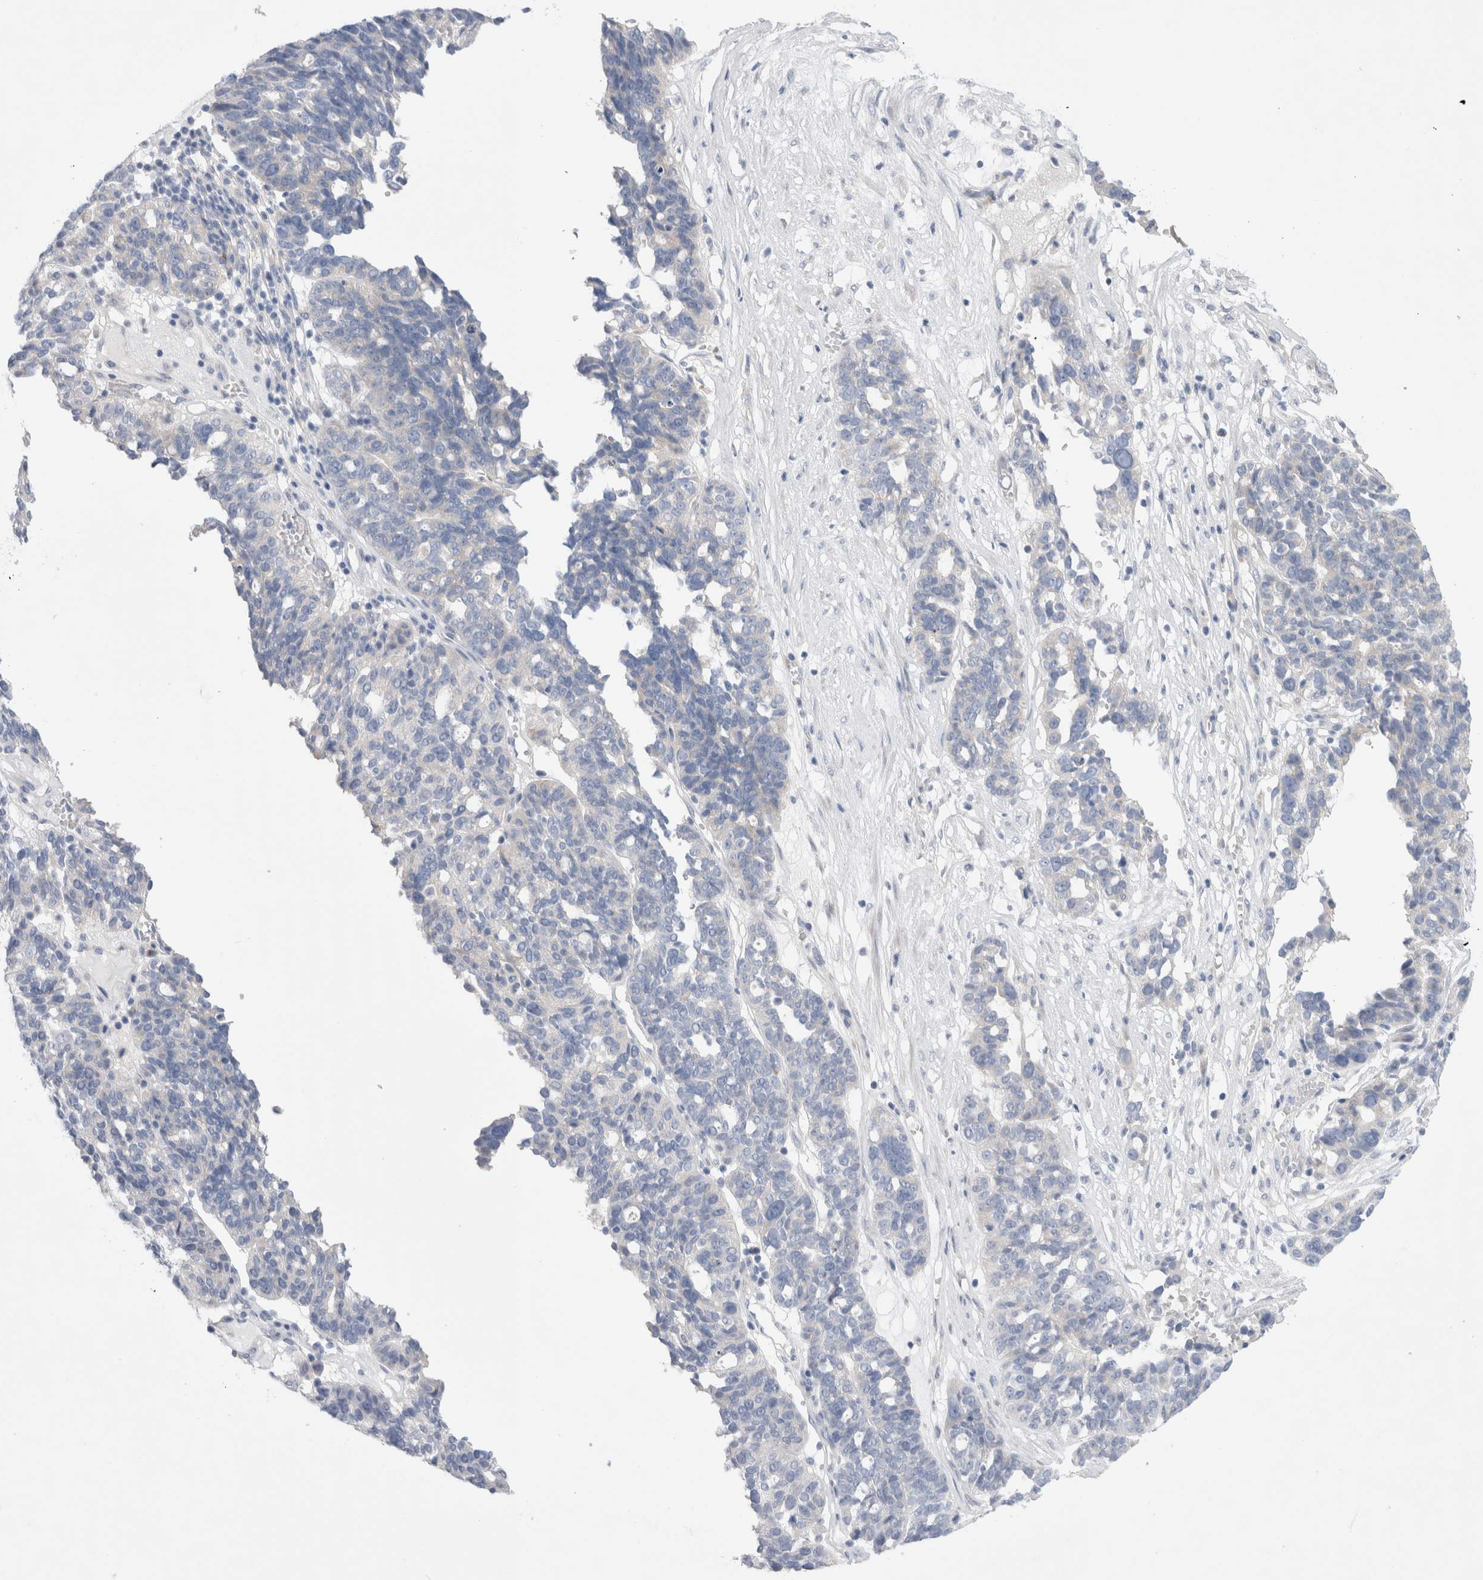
{"staining": {"intensity": "negative", "quantity": "none", "location": "none"}, "tissue": "ovarian cancer", "cell_type": "Tumor cells", "image_type": "cancer", "snomed": [{"axis": "morphology", "description": "Cystadenocarcinoma, serous, NOS"}, {"axis": "topography", "description": "Ovary"}], "caption": "Ovarian cancer (serous cystadenocarcinoma) was stained to show a protein in brown. There is no significant staining in tumor cells. Brightfield microscopy of IHC stained with DAB (3,3'-diaminobenzidine) (brown) and hematoxylin (blue), captured at high magnification.", "gene": "RBM12B", "patient": {"sex": "female", "age": 59}}